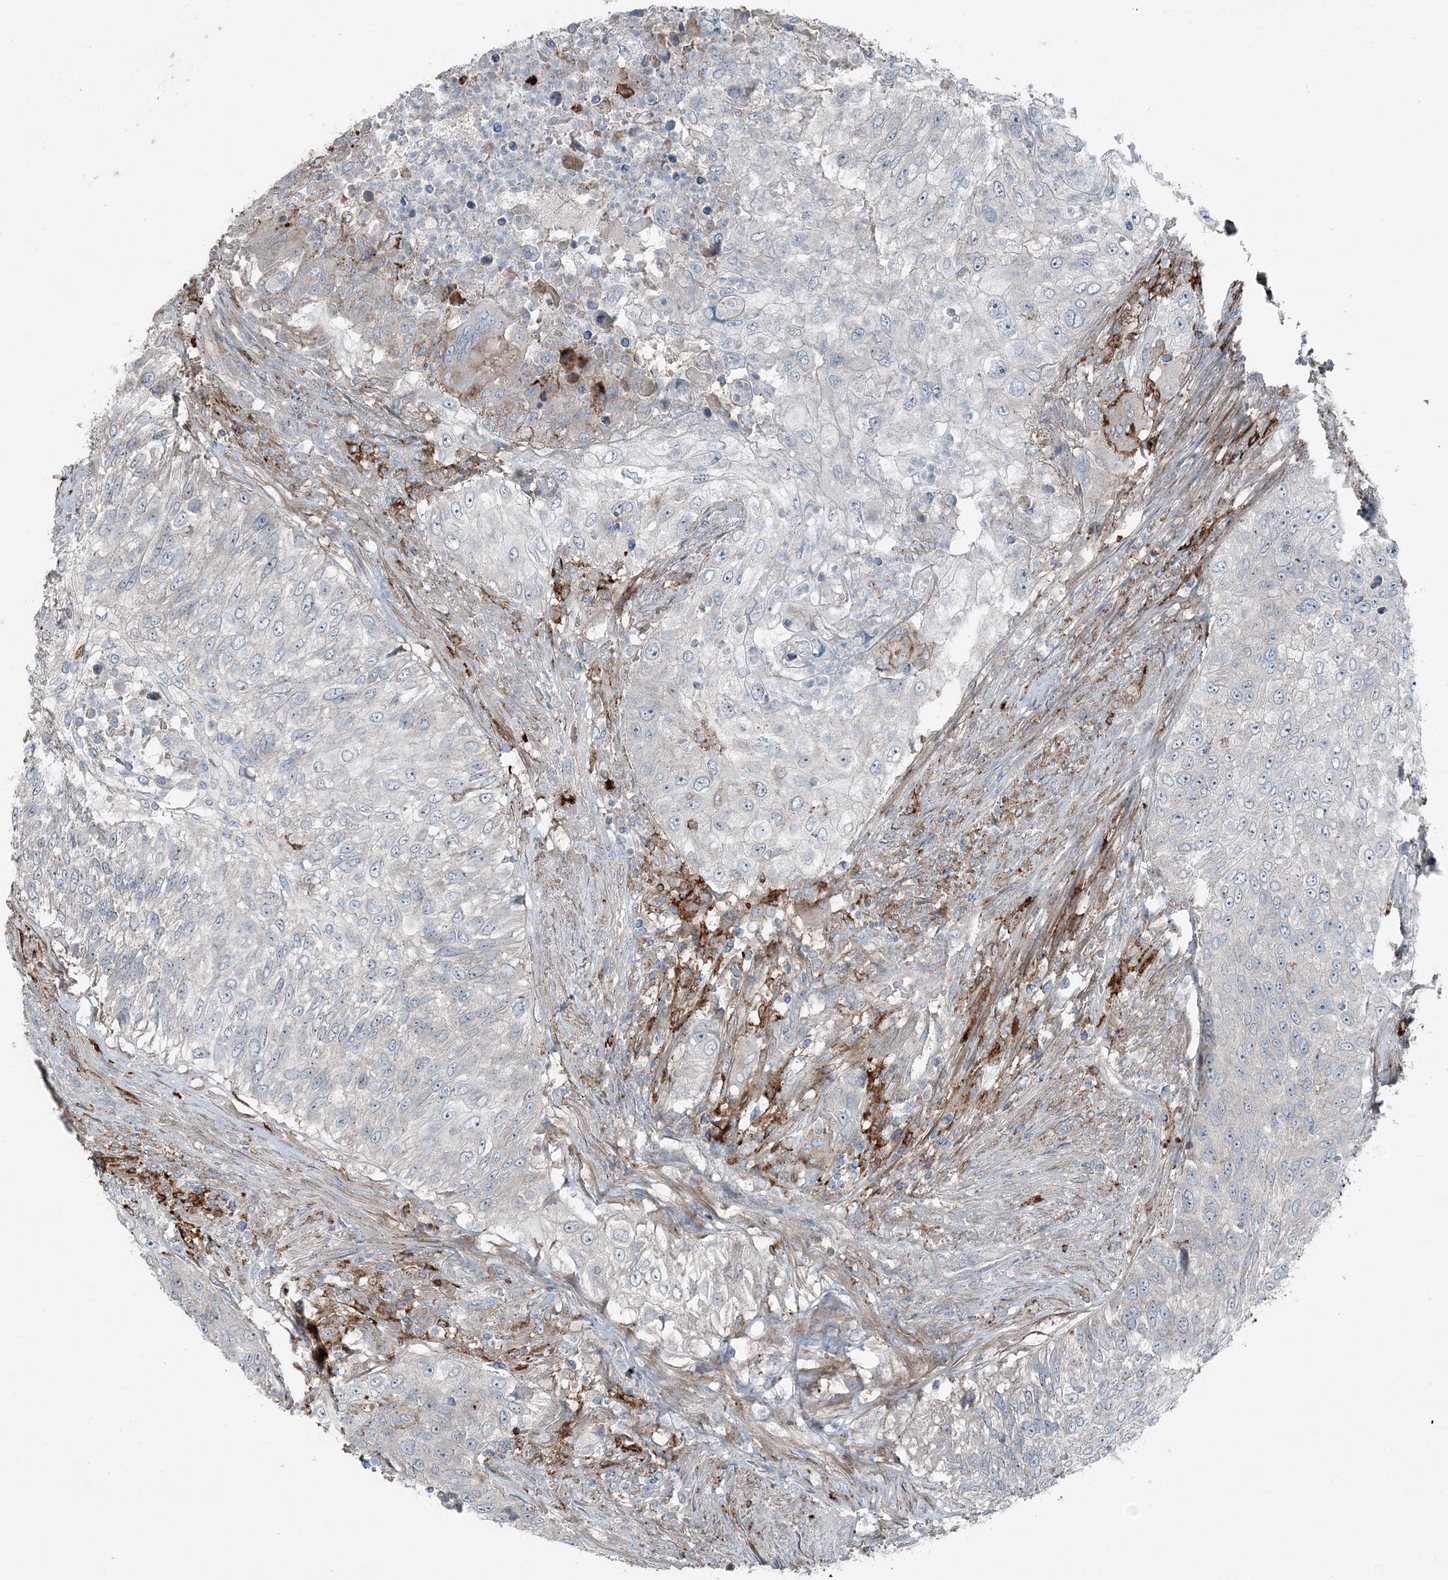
{"staining": {"intensity": "negative", "quantity": "none", "location": "none"}, "tissue": "urothelial cancer", "cell_type": "Tumor cells", "image_type": "cancer", "snomed": [{"axis": "morphology", "description": "Urothelial carcinoma, High grade"}, {"axis": "topography", "description": "Urinary bladder"}], "caption": "High power microscopy photomicrograph of an immunohistochemistry (IHC) micrograph of urothelial cancer, revealing no significant positivity in tumor cells.", "gene": "KY", "patient": {"sex": "female", "age": 60}}